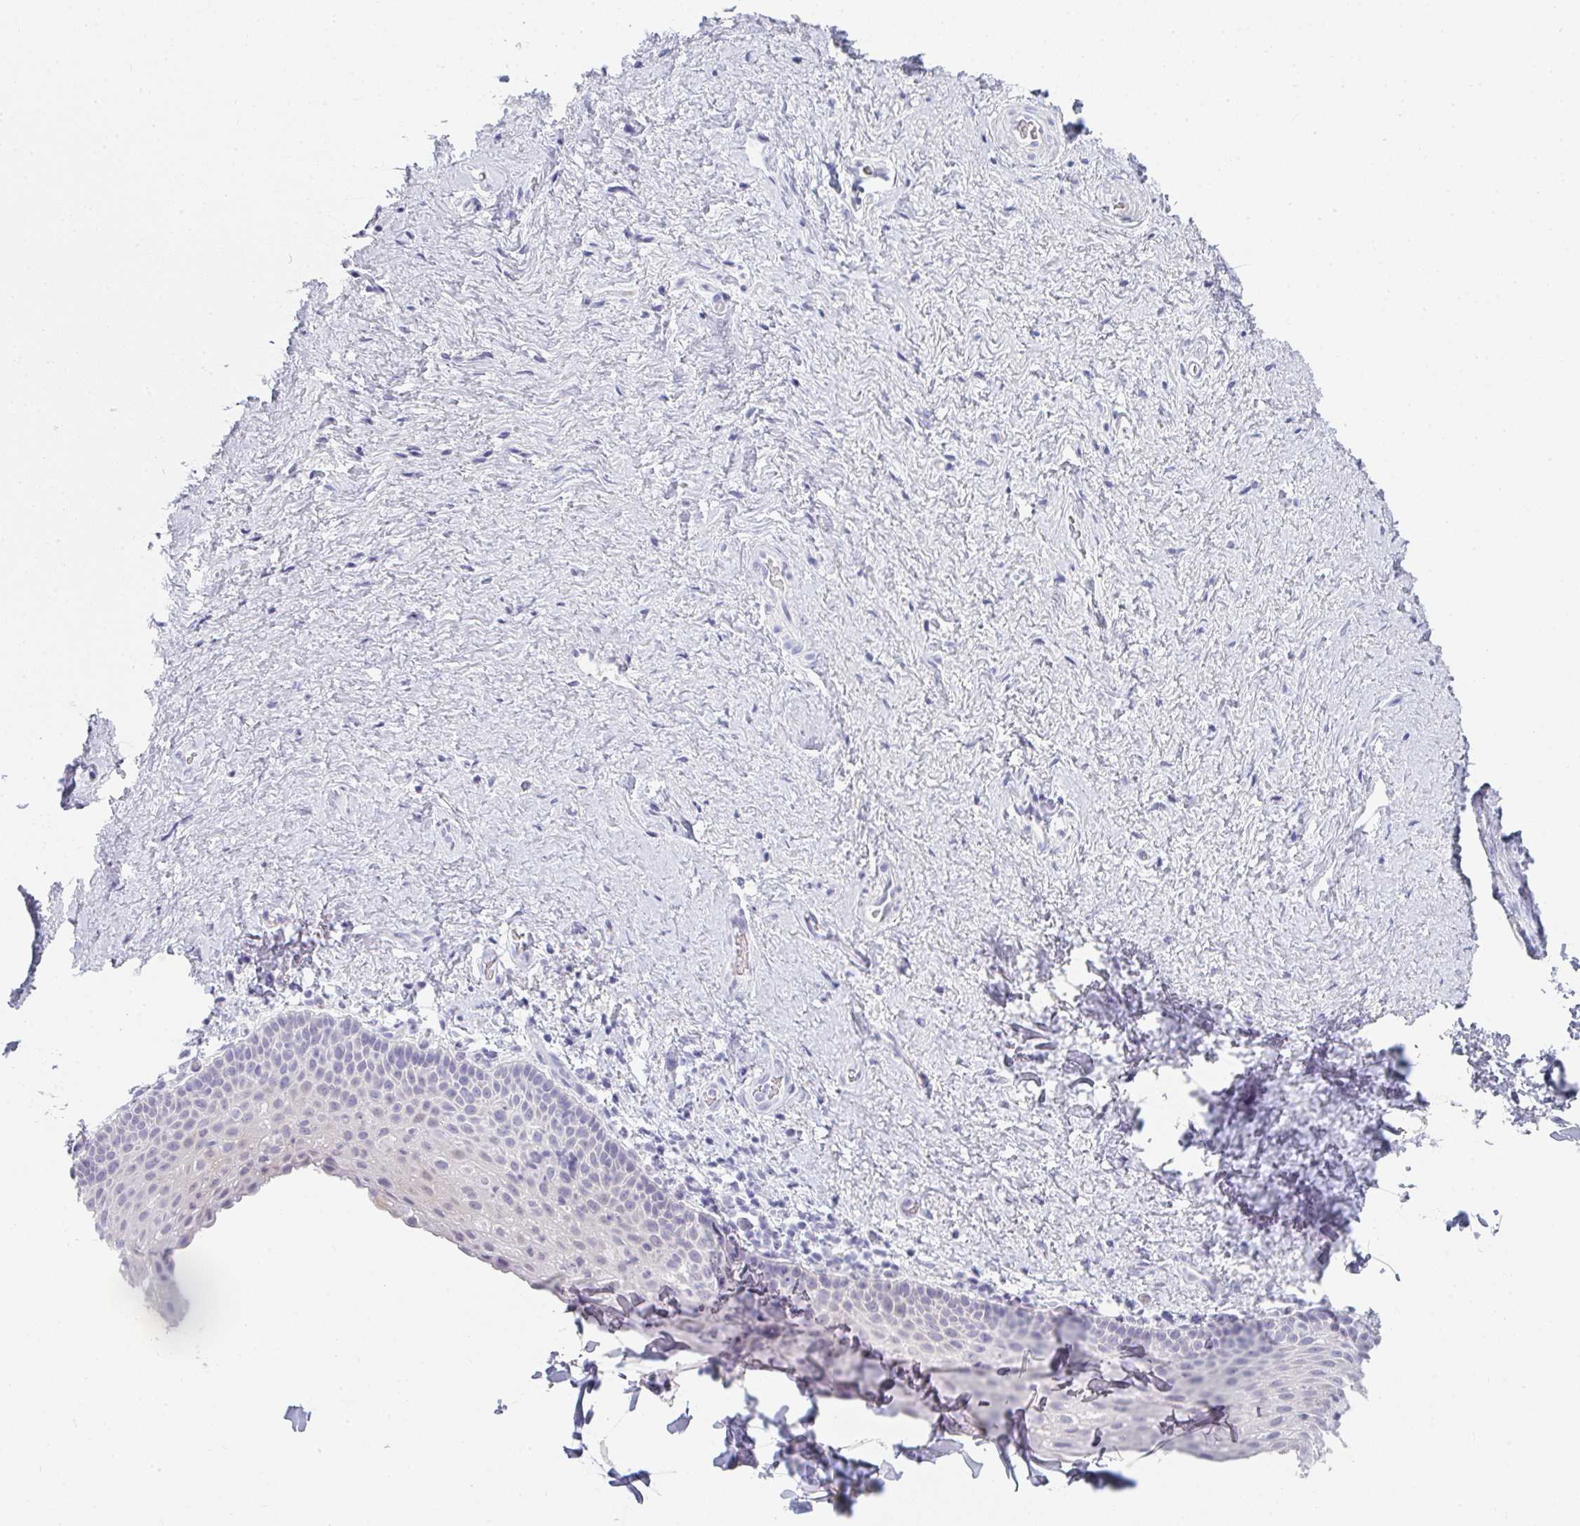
{"staining": {"intensity": "negative", "quantity": "none", "location": "none"}, "tissue": "vagina", "cell_type": "Squamous epithelial cells", "image_type": "normal", "snomed": [{"axis": "morphology", "description": "Normal tissue, NOS"}, {"axis": "topography", "description": "Vagina"}], "caption": "Immunohistochemical staining of benign vagina shows no significant positivity in squamous epithelial cells. (Stains: DAB (3,3'-diaminobenzidine) IHC with hematoxylin counter stain, Microscopy: brightfield microscopy at high magnification).", "gene": "NEU2", "patient": {"sex": "female", "age": 61}}